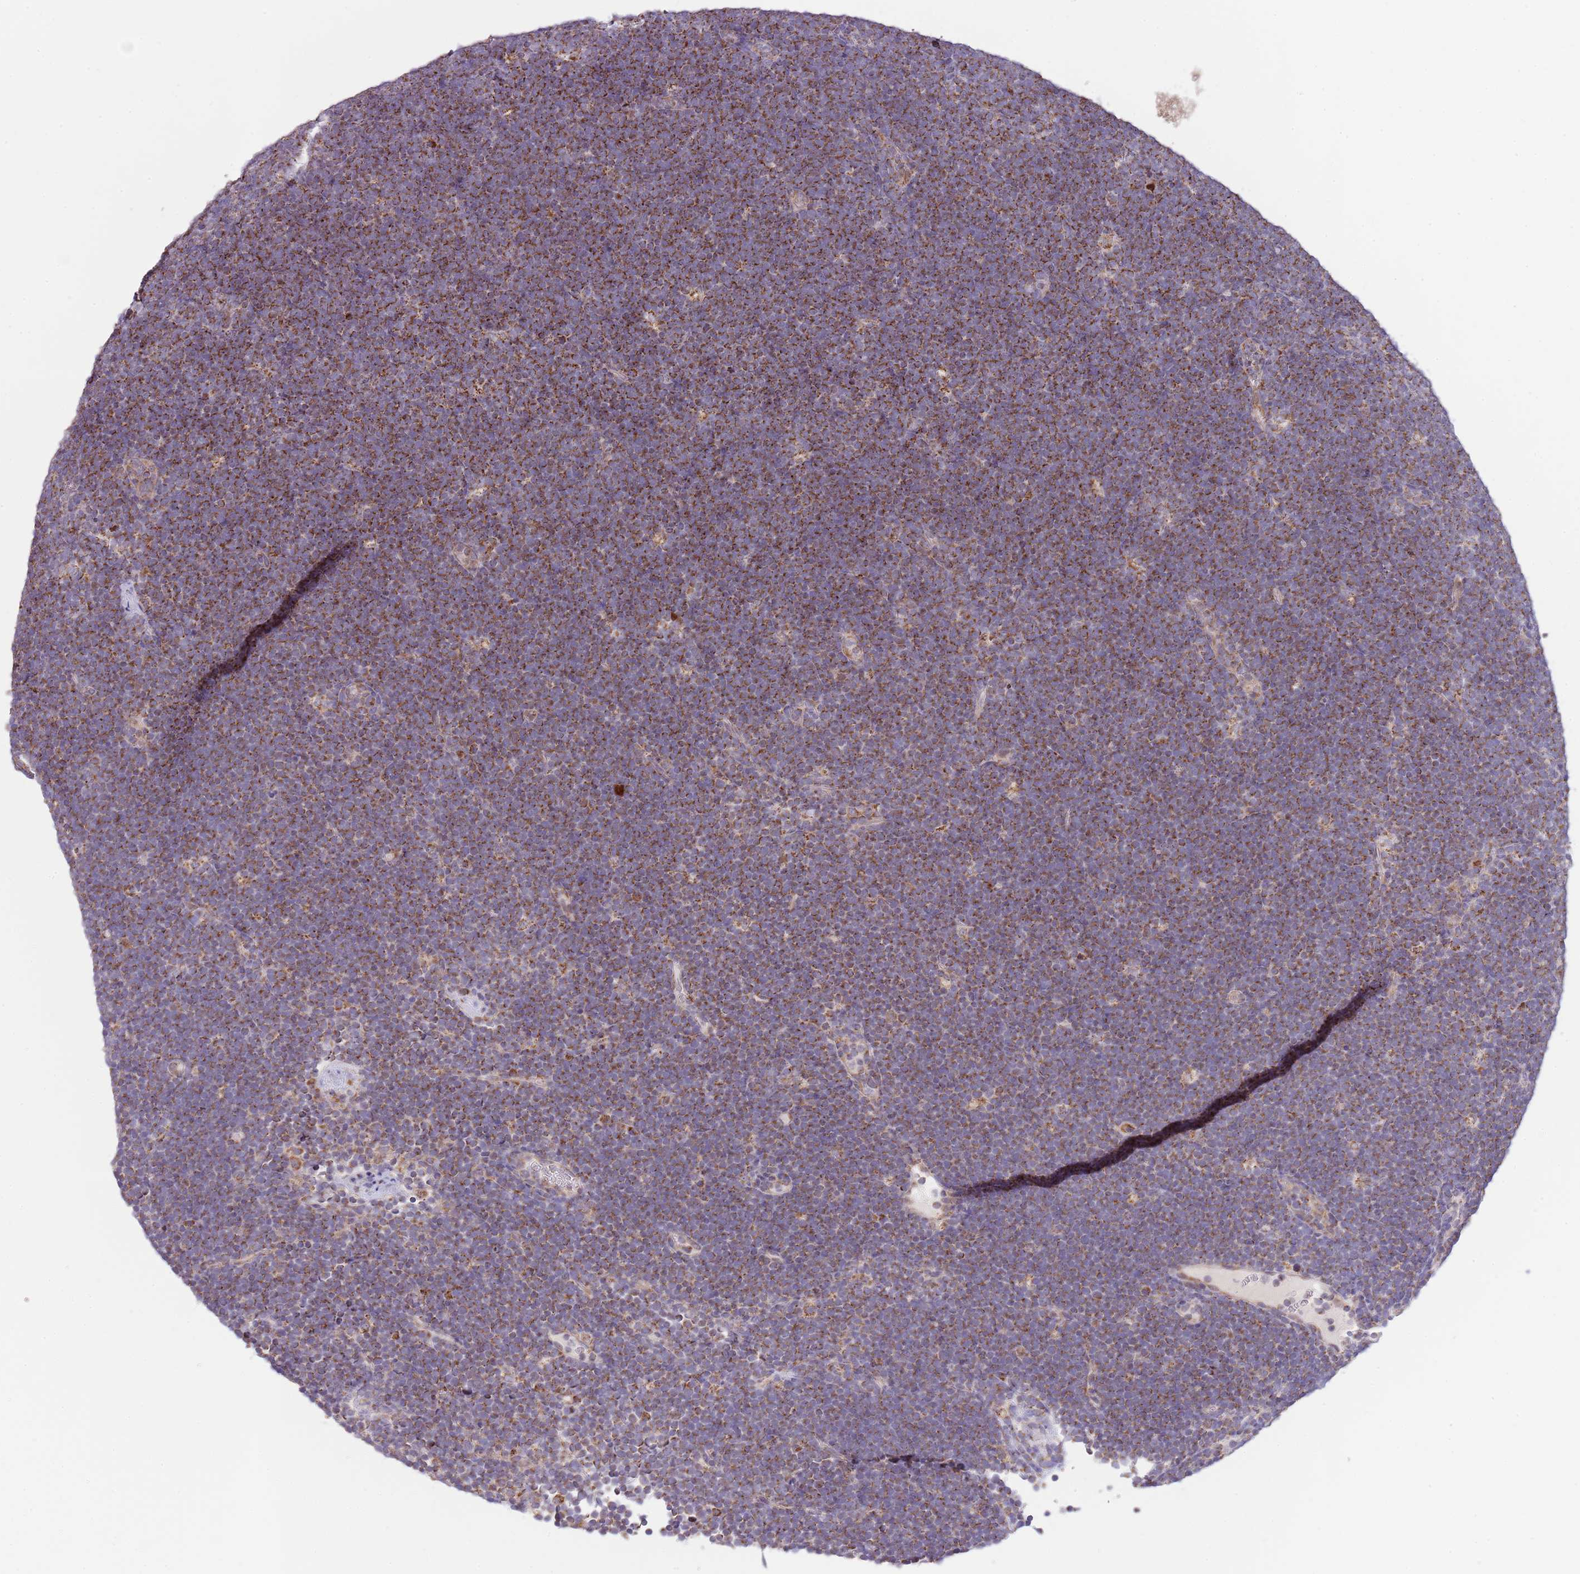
{"staining": {"intensity": "strong", "quantity": ">75%", "location": "cytoplasmic/membranous"}, "tissue": "lymphoma", "cell_type": "Tumor cells", "image_type": "cancer", "snomed": [{"axis": "morphology", "description": "Malignant lymphoma, non-Hodgkin's type, High grade"}, {"axis": "topography", "description": "Lymph node"}], "caption": "High-magnification brightfield microscopy of lymphoma stained with DAB (brown) and counterstained with hematoxylin (blue). tumor cells exhibit strong cytoplasmic/membranous expression is present in approximately>75% of cells. The protein is stained brown, and the nuclei are stained in blue (DAB IHC with brightfield microscopy, high magnification).", "gene": "LHX6", "patient": {"sex": "male", "age": 13}}